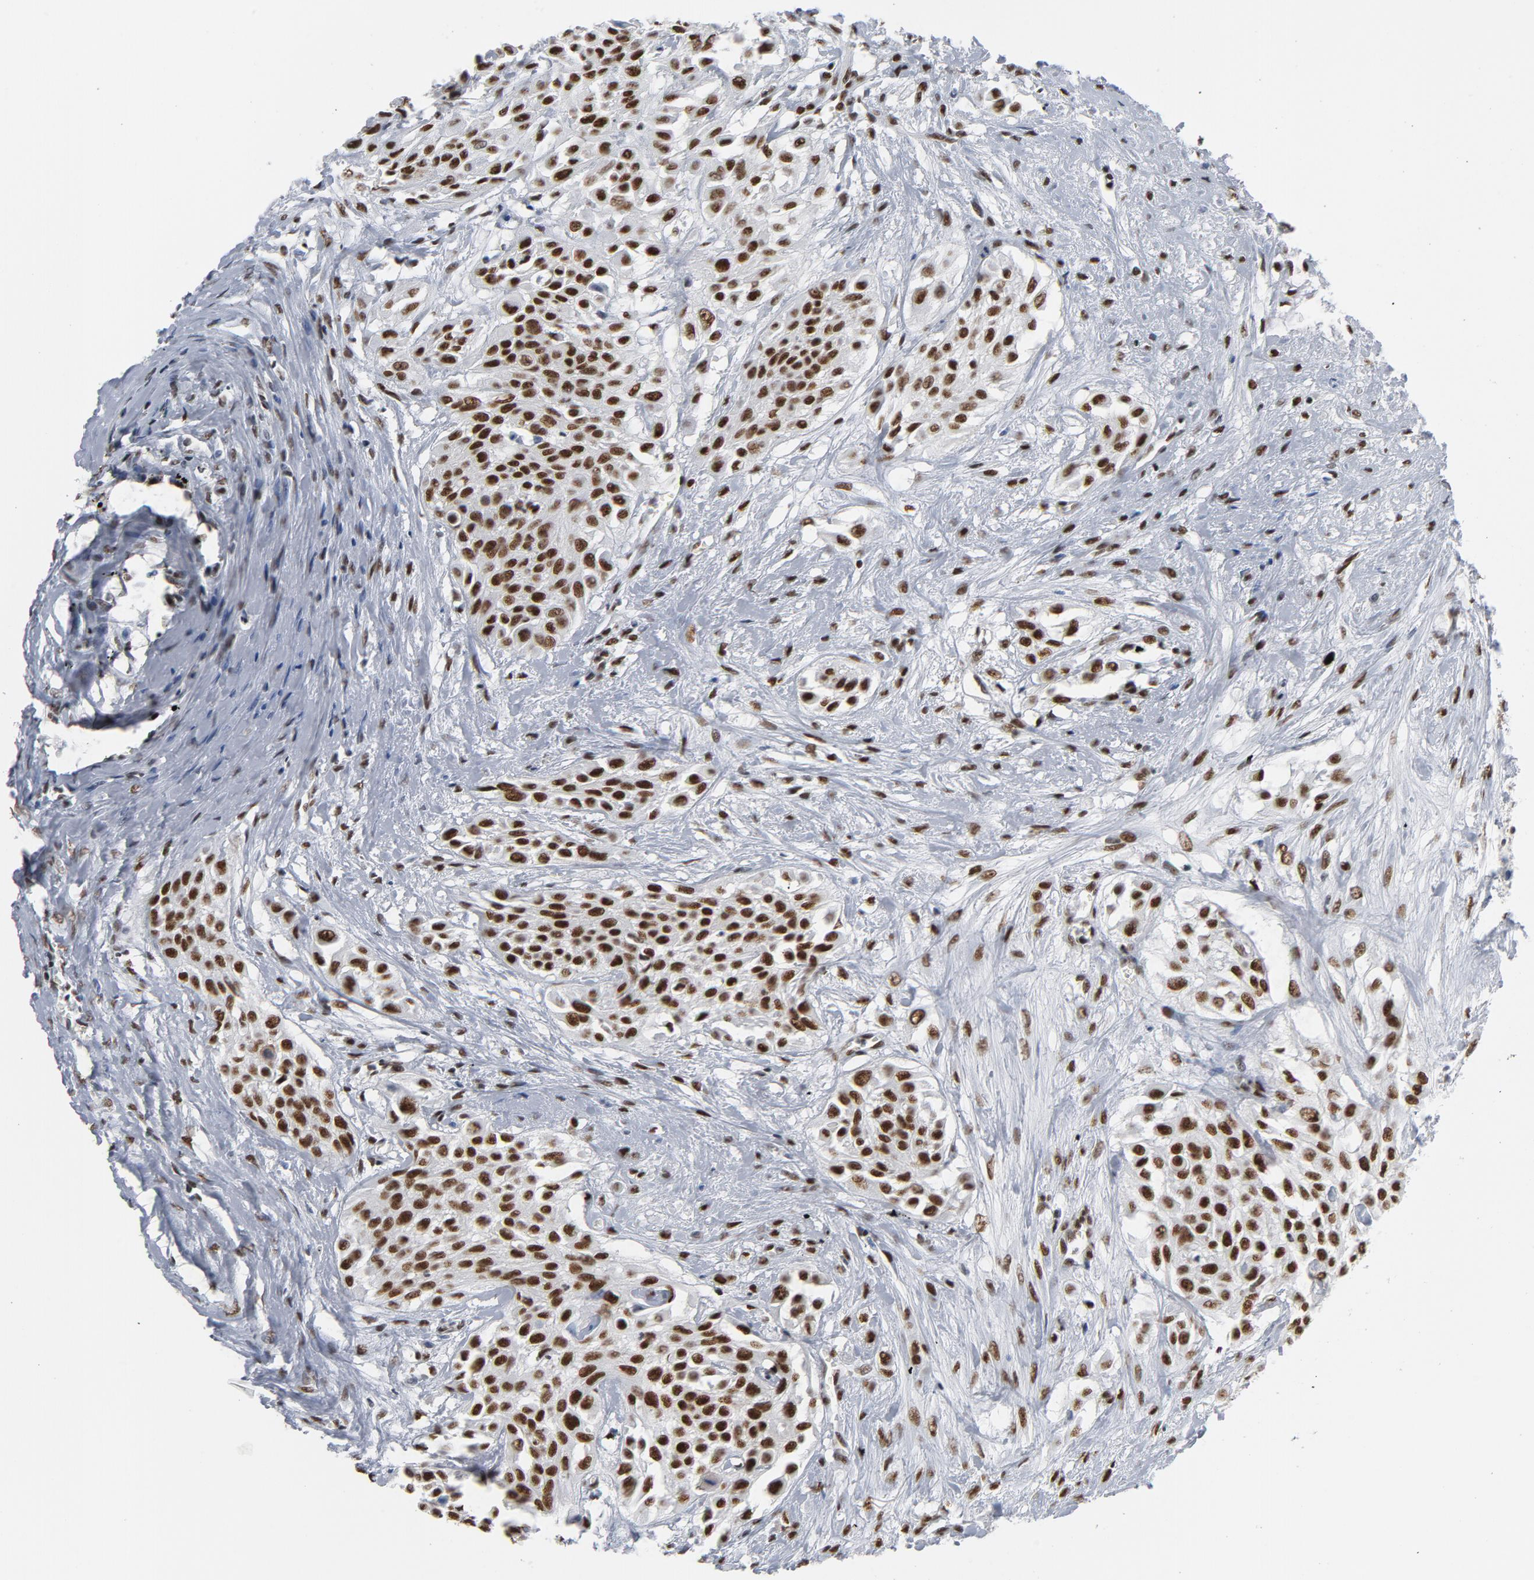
{"staining": {"intensity": "strong", "quantity": ">75%", "location": "nuclear"}, "tissue": "urothelial cancer", "cell_type": "Tumor cells", "image_type": "cancer", "snomed": [{"axis": "morphology", "description": "Urothelial carcinoma, High grade"}, {"axis": "topography", "description": "Urinary bladder"}], "caption": "DAB immunohistochemical staining of human urothelial cancer shows strong nuclear protein positivity in approximately >75% of tumor cells.", "gene": "CSTF2", "patient": {"sex": "male", "age": 57}}